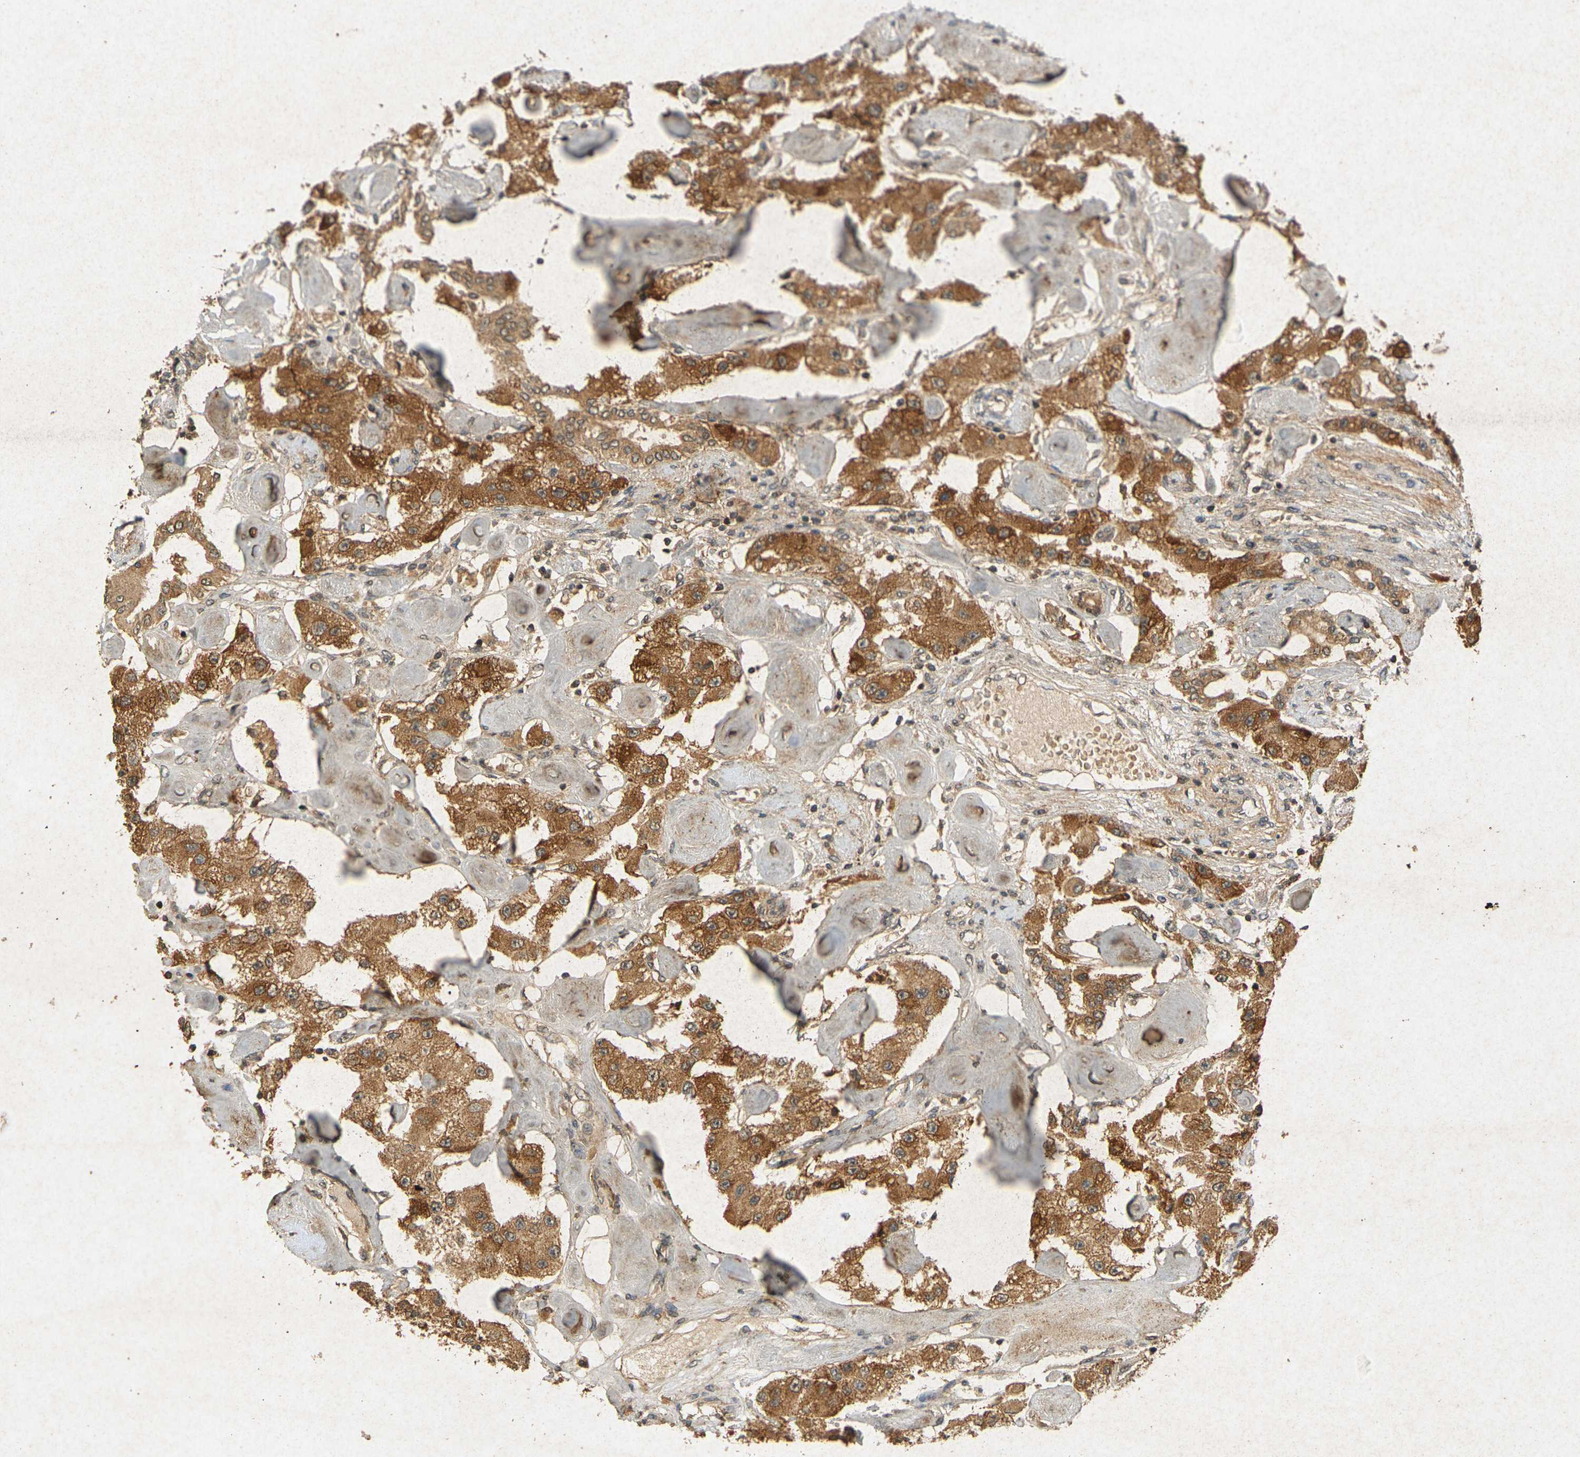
{"staining": {"intensity": "moderate", "quantity": ">75%", "location": "cytoplasmic/membranous"}, "tissue": "carcinoid", "cell_type": "Tumor cells", "image_type": "cancer", "snomed": [{"axis": "morphology", "description": "Carcinoid, malignant, NOS"}, {"axis": "topography", "description": "Pancreas"}], "caption": "Protein expression analysis of human malignant carcinoid reveals moderate cytoplasmic/membranous expression in approximately >75% of tumor cells.", "gene": "ERN1", "patient": {"sex": "male", "age": 41}}